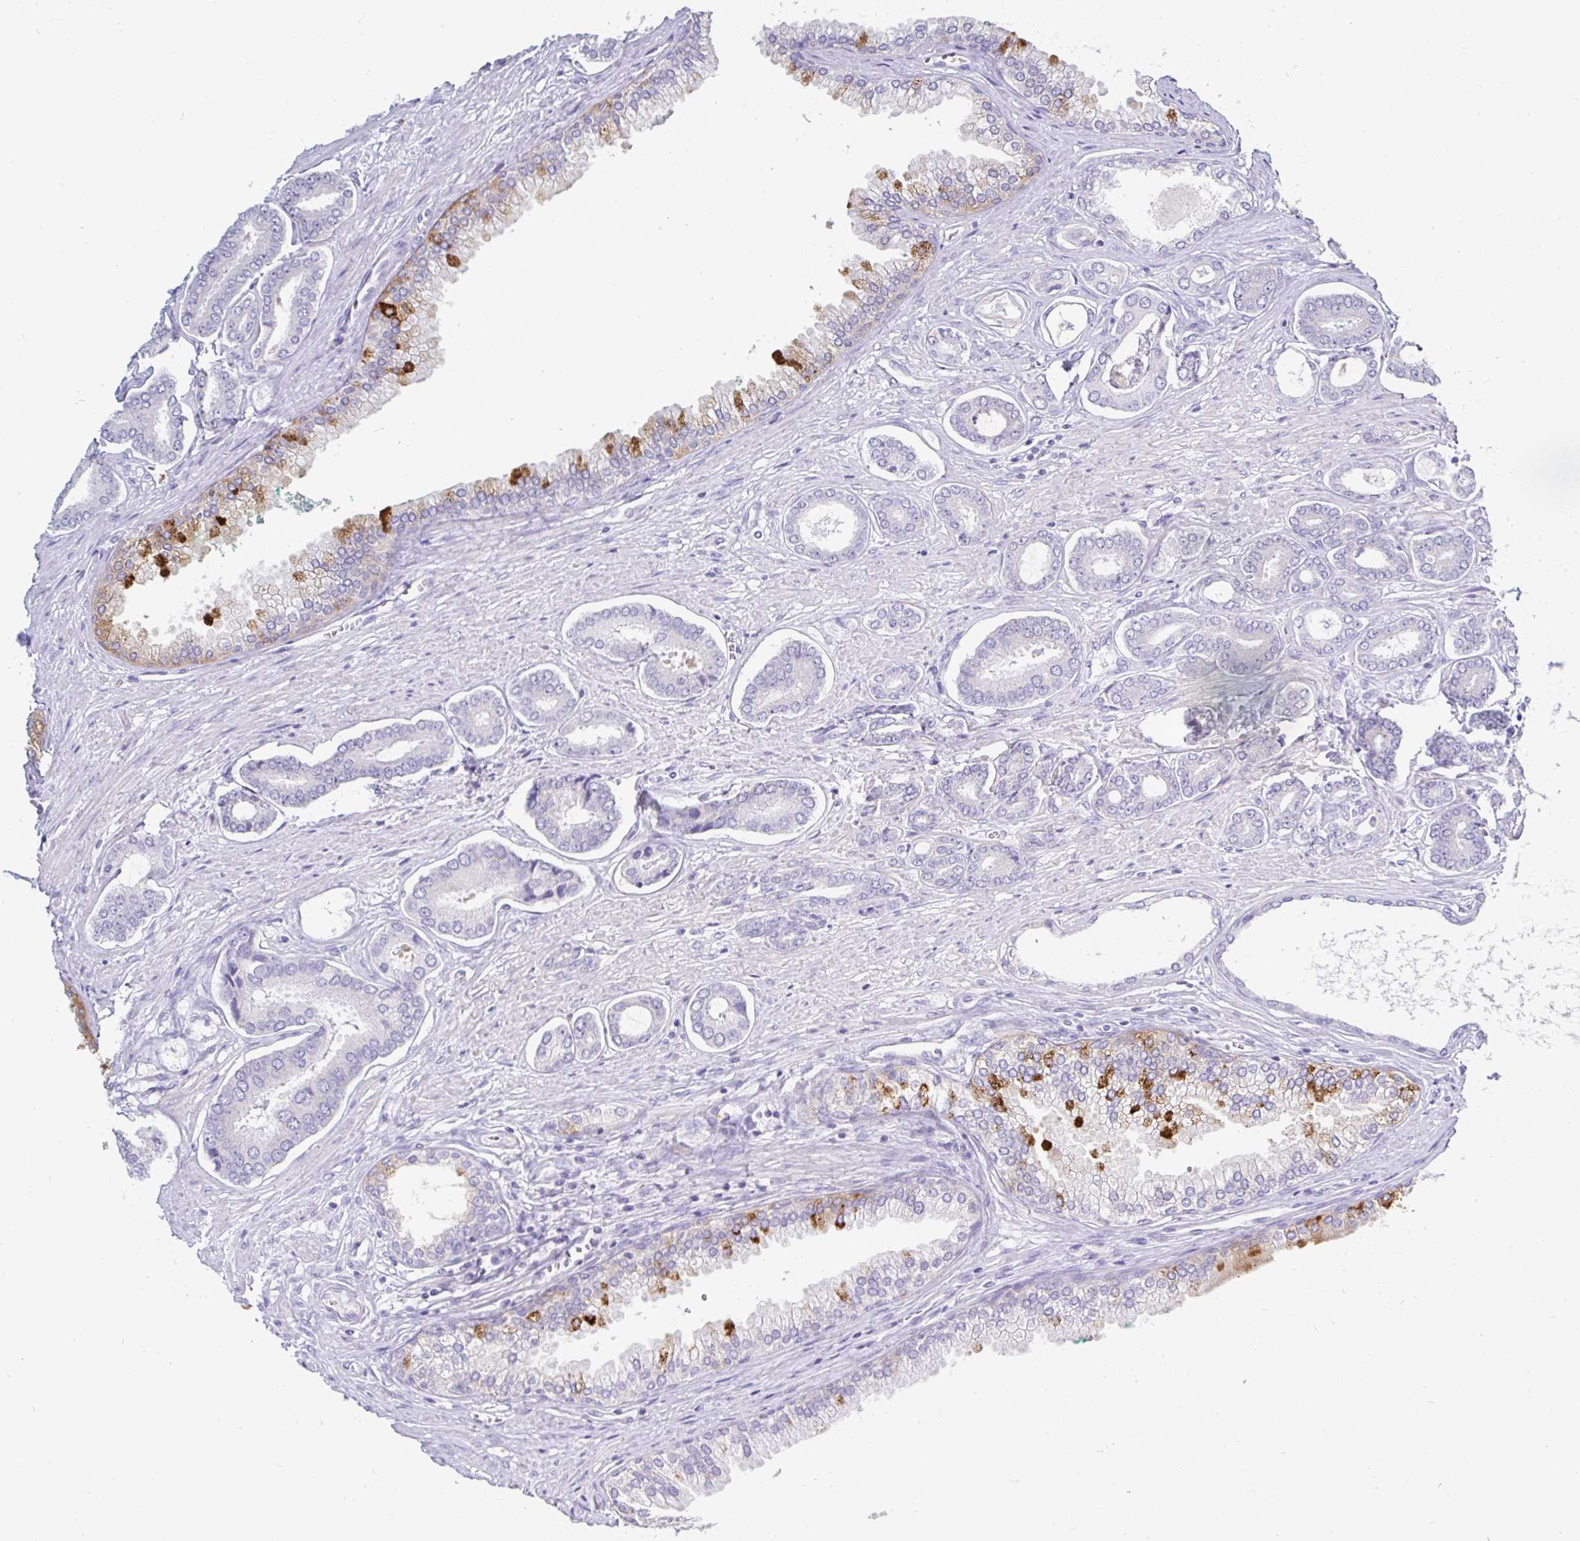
{"staining": {"intensity": "negative", "quantity": "none", "location": "none"}, "tissue": "prostate cancer", "cell_type": "Tumor cells", "image_type": "cancer", "snomed": [{"axis": "morphology", "description": "Adenocarcinoma, NOS"}, {"axis": "topography", "description": "Prostate and seminal vesicle, NOS"}], "caption": "Tumor cells show no significant protein positivity in adenocarcinoma (prostate).", "gene": "INTS5", "patient": {"sex": "male", "age": 76}}